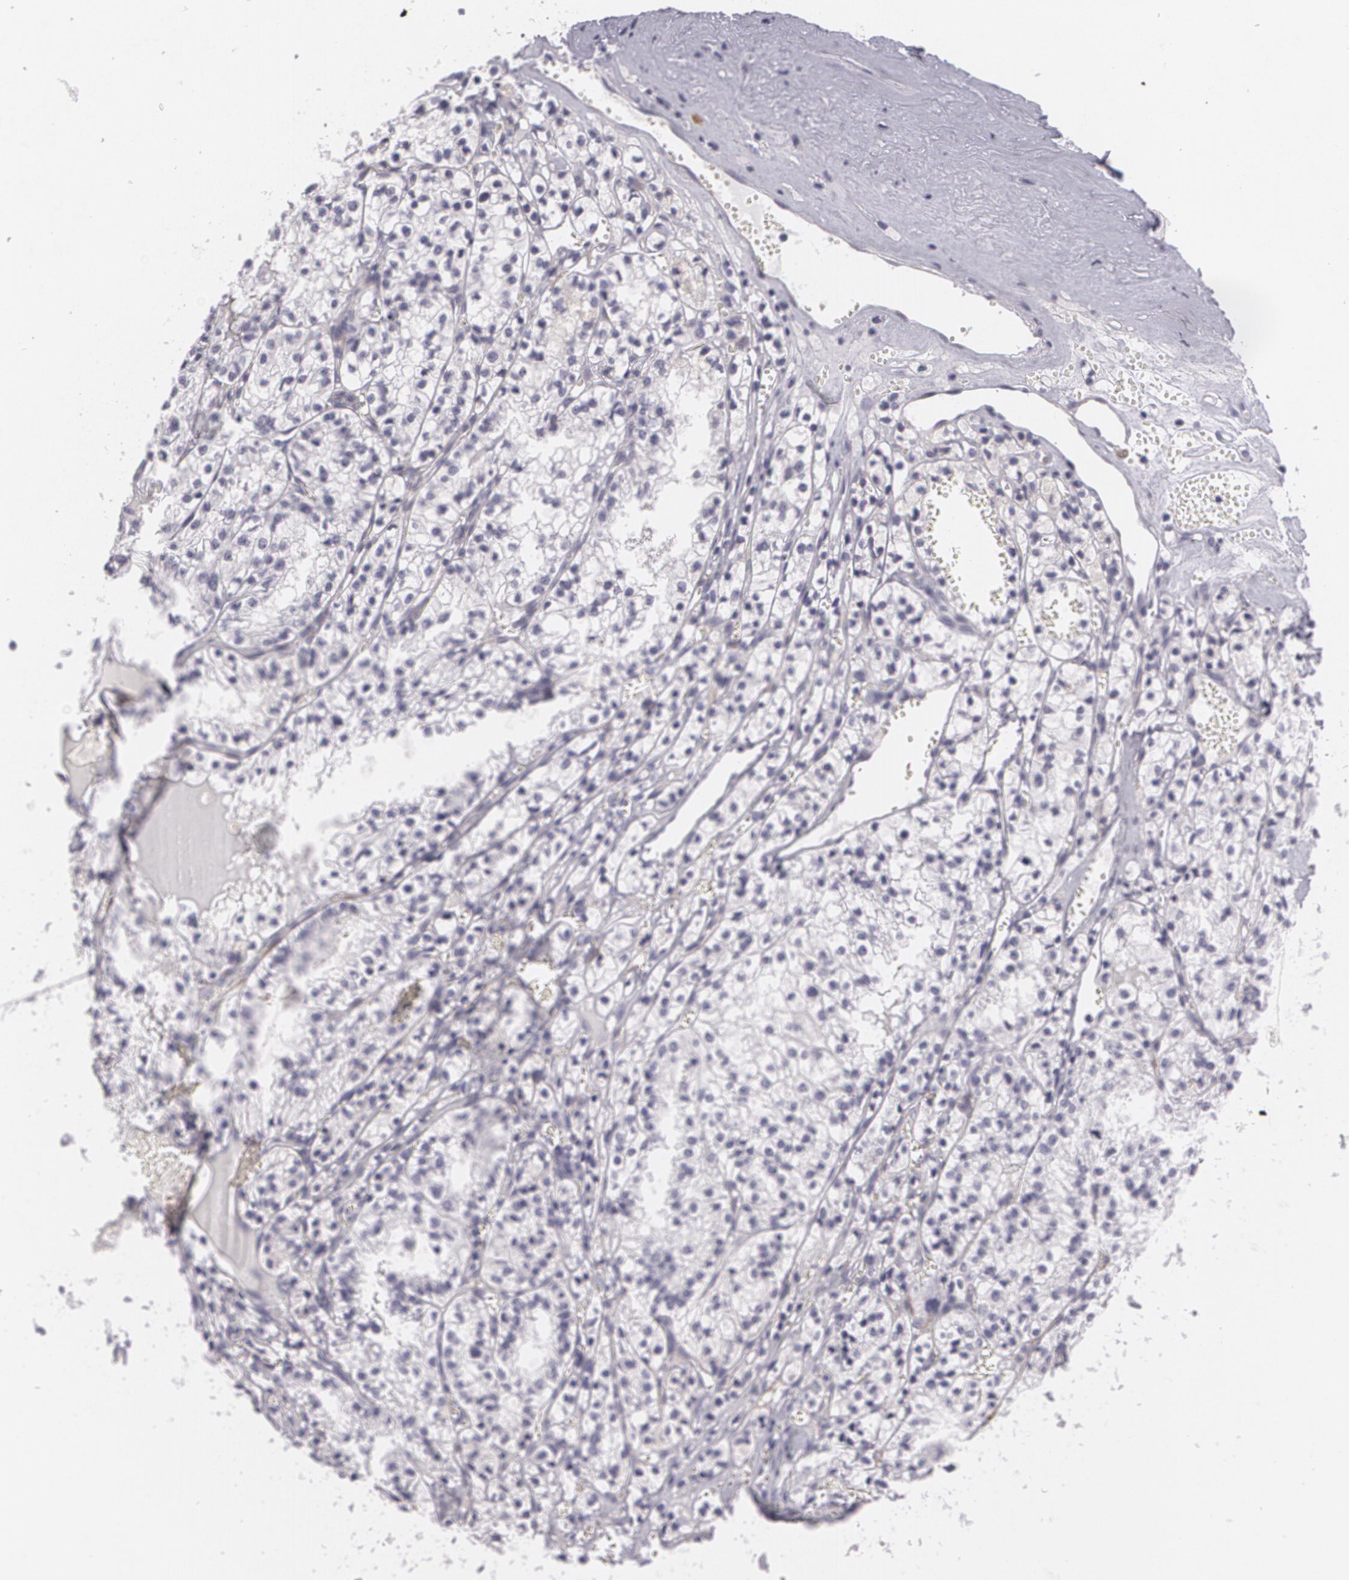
{"staining": {"intensity": "negative", "quantity": "none", "location": "none"}, "tissue": "renal cancer", "cell_type": "Tumor cells", "image_type": "cancer", "snomed": [{"axis": "morphology", "description": "Adenocarcinoma, NOS"}, {"axis": "topography", "description": "Kidney"}], "caption": "This is an immunohistochemistry (IHC) image of human renal cancer. There is no staining in tumor cells.", "gene": "MAP2", "patient": {"sex": "male", "age": 61}}